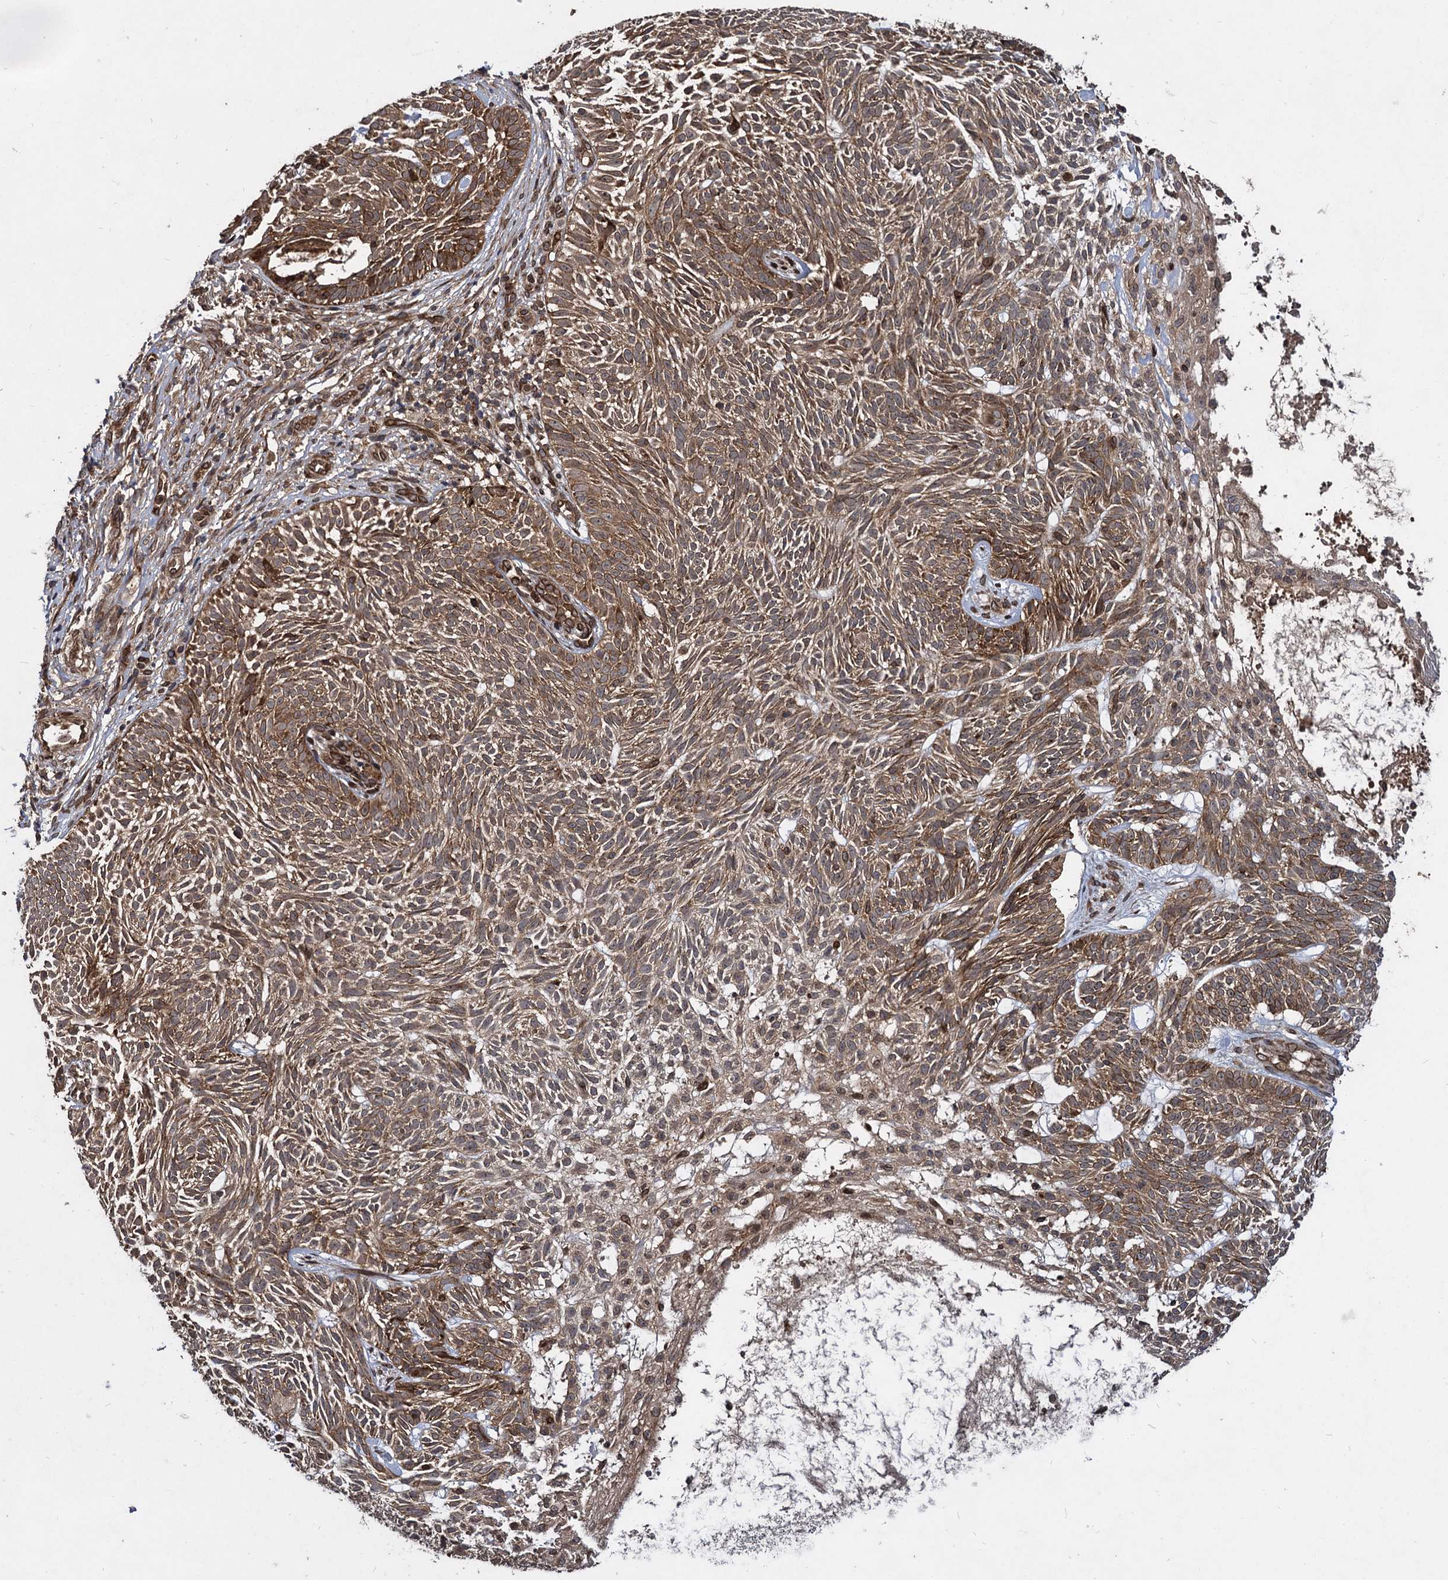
{"staining": {"intensity": "moderate", "quantity": ">75%", "location": "cytoplasmic/membranous"}, "tissue": "skin cancer", "cell_type": "Tumor cells", "image_type": "cancer", "snomed": [{"axis": "morphology", "description": "Basal cell carcinoma"}, {"axis": "topography", "description": "Skin"}], "caption": "Immunohistochemical staining of skin cancer demonstrates medium levels of moderate cytoplasmic/membranous protein positivity in approximately >75% of tumor cells. Ihc stains the protein in brown and the nuclei are stained blue.", "gene": "DCP1B", "patient": {"sex": "male", "age": 75}}